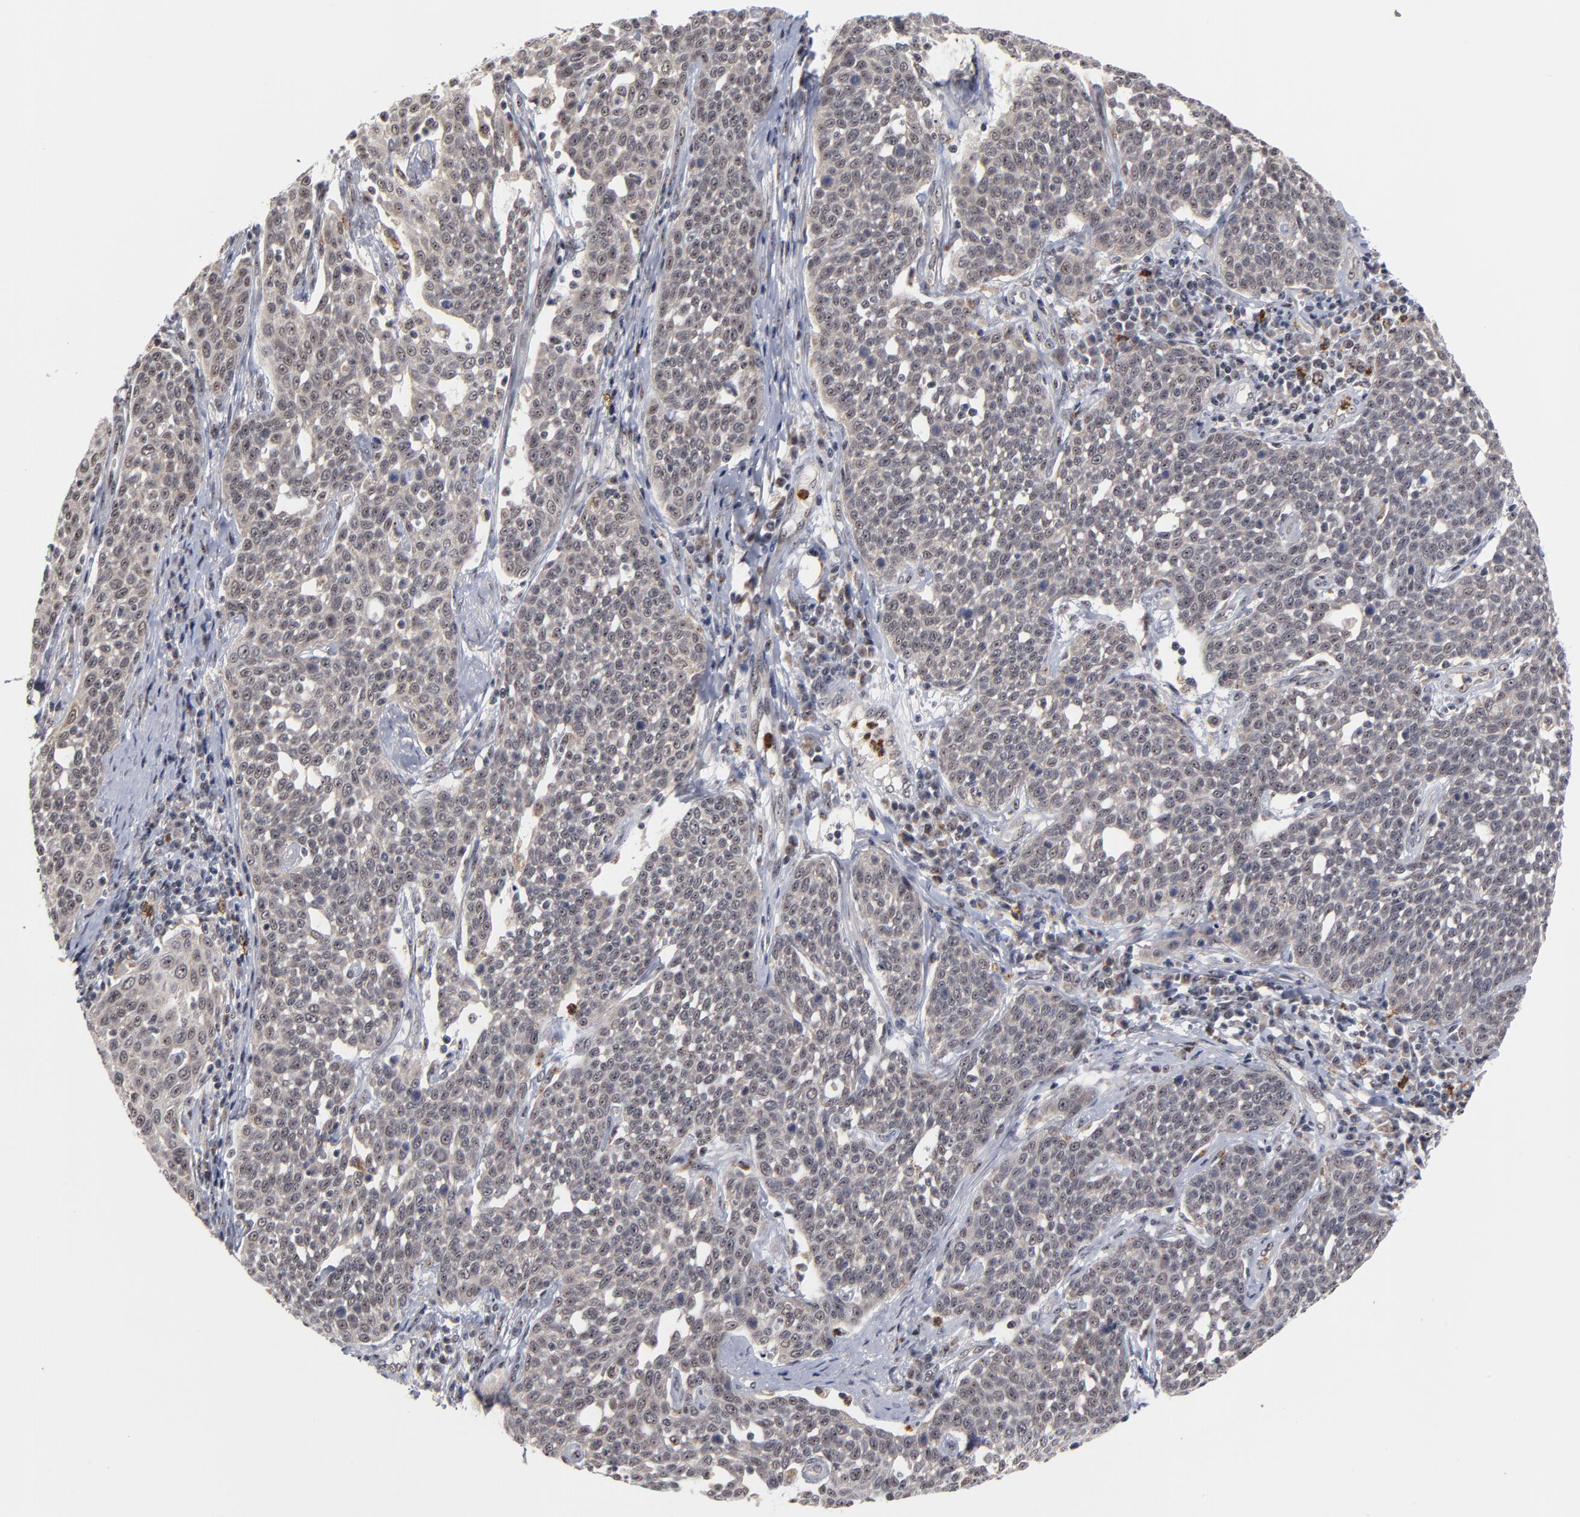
{"staining": {"intensity": "weak", "quantity": ">75%", "location": "nuclear"}, "tissue": "cervical cancer", "cell_type": "Tumor cells", "image_type": "cancer", "snomed": [{"axis": "morphology", "description": "Squamous cell carcinoma, NOS"}, {"axis": "topography", "description": "Cervix"}], "caption": "High-magnification brightfield microscopy of cervical squamous cell carcinoma stained with DAB (3,3'-diaminobenzidine) (brown) and counterstained with hematoxylin (blue). tumor cells exhibit weak nuclear positivity is seen in about>75% of cells.", "gene": "ZNF419", "patient": {"sex": "female", "age": 34}}